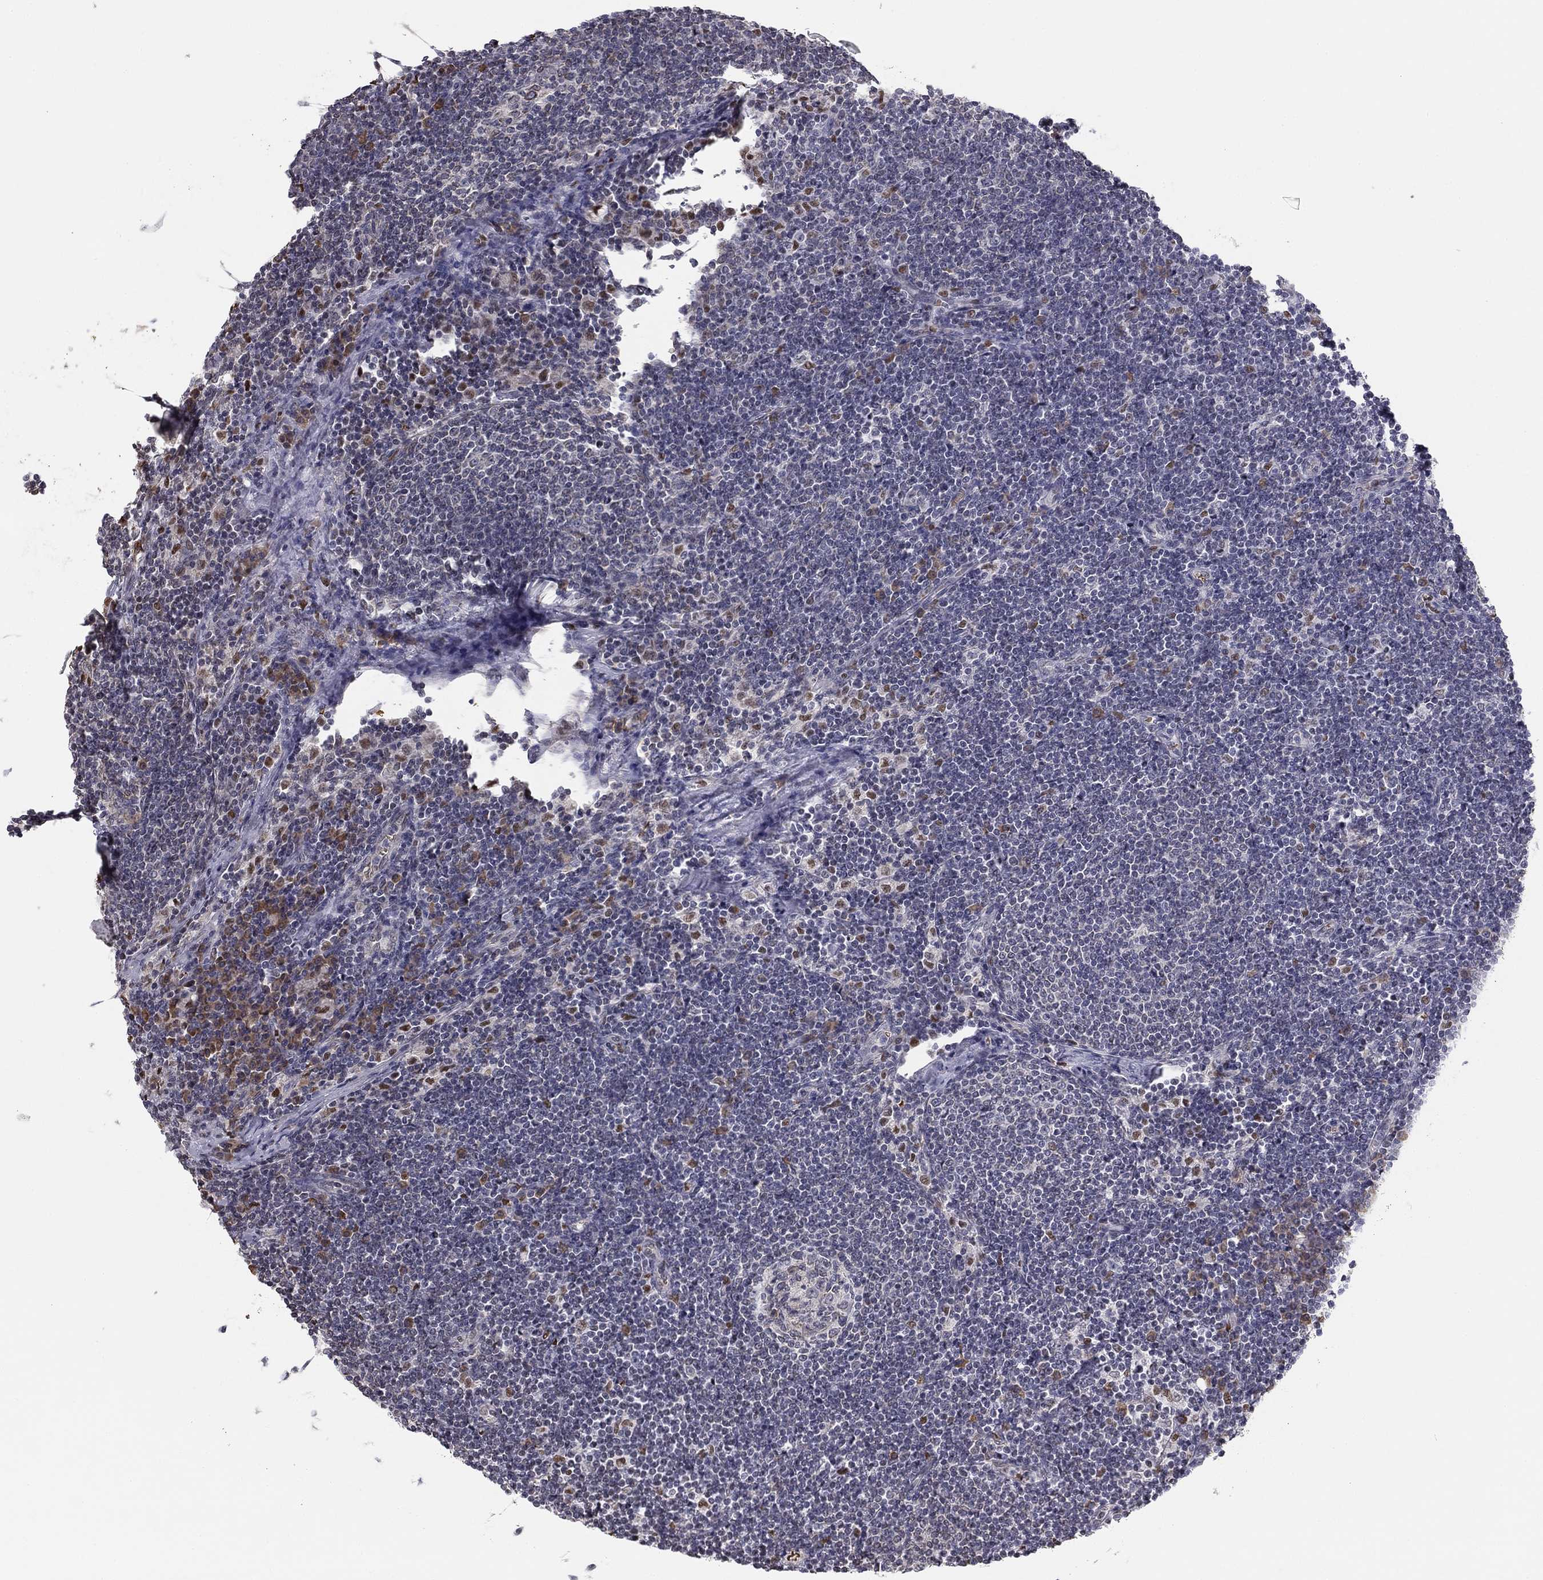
{"staining": {"intensity": "negative", "quantity": "none", "location": "none"}, "tissue": "lymph node", "cell_type": "Germinal center cells", "image_type": "normal", "snomed": [{"axis": "morphology", "description": "Normal tissue, NOS"}, {"axis": "morphology", "description": "Adenocarcinoma, NOS"}, {"axis": "topography", "description": "Lymph node"}, {"axis": "topography", "description": "Pancreas"}], "caption": "Immunohistochemistry (IHC) of normal lymph node reveals no staining in germinal center cells.", "gene": "HSPB2", "patient": {"sex": "female", "age": 58}}